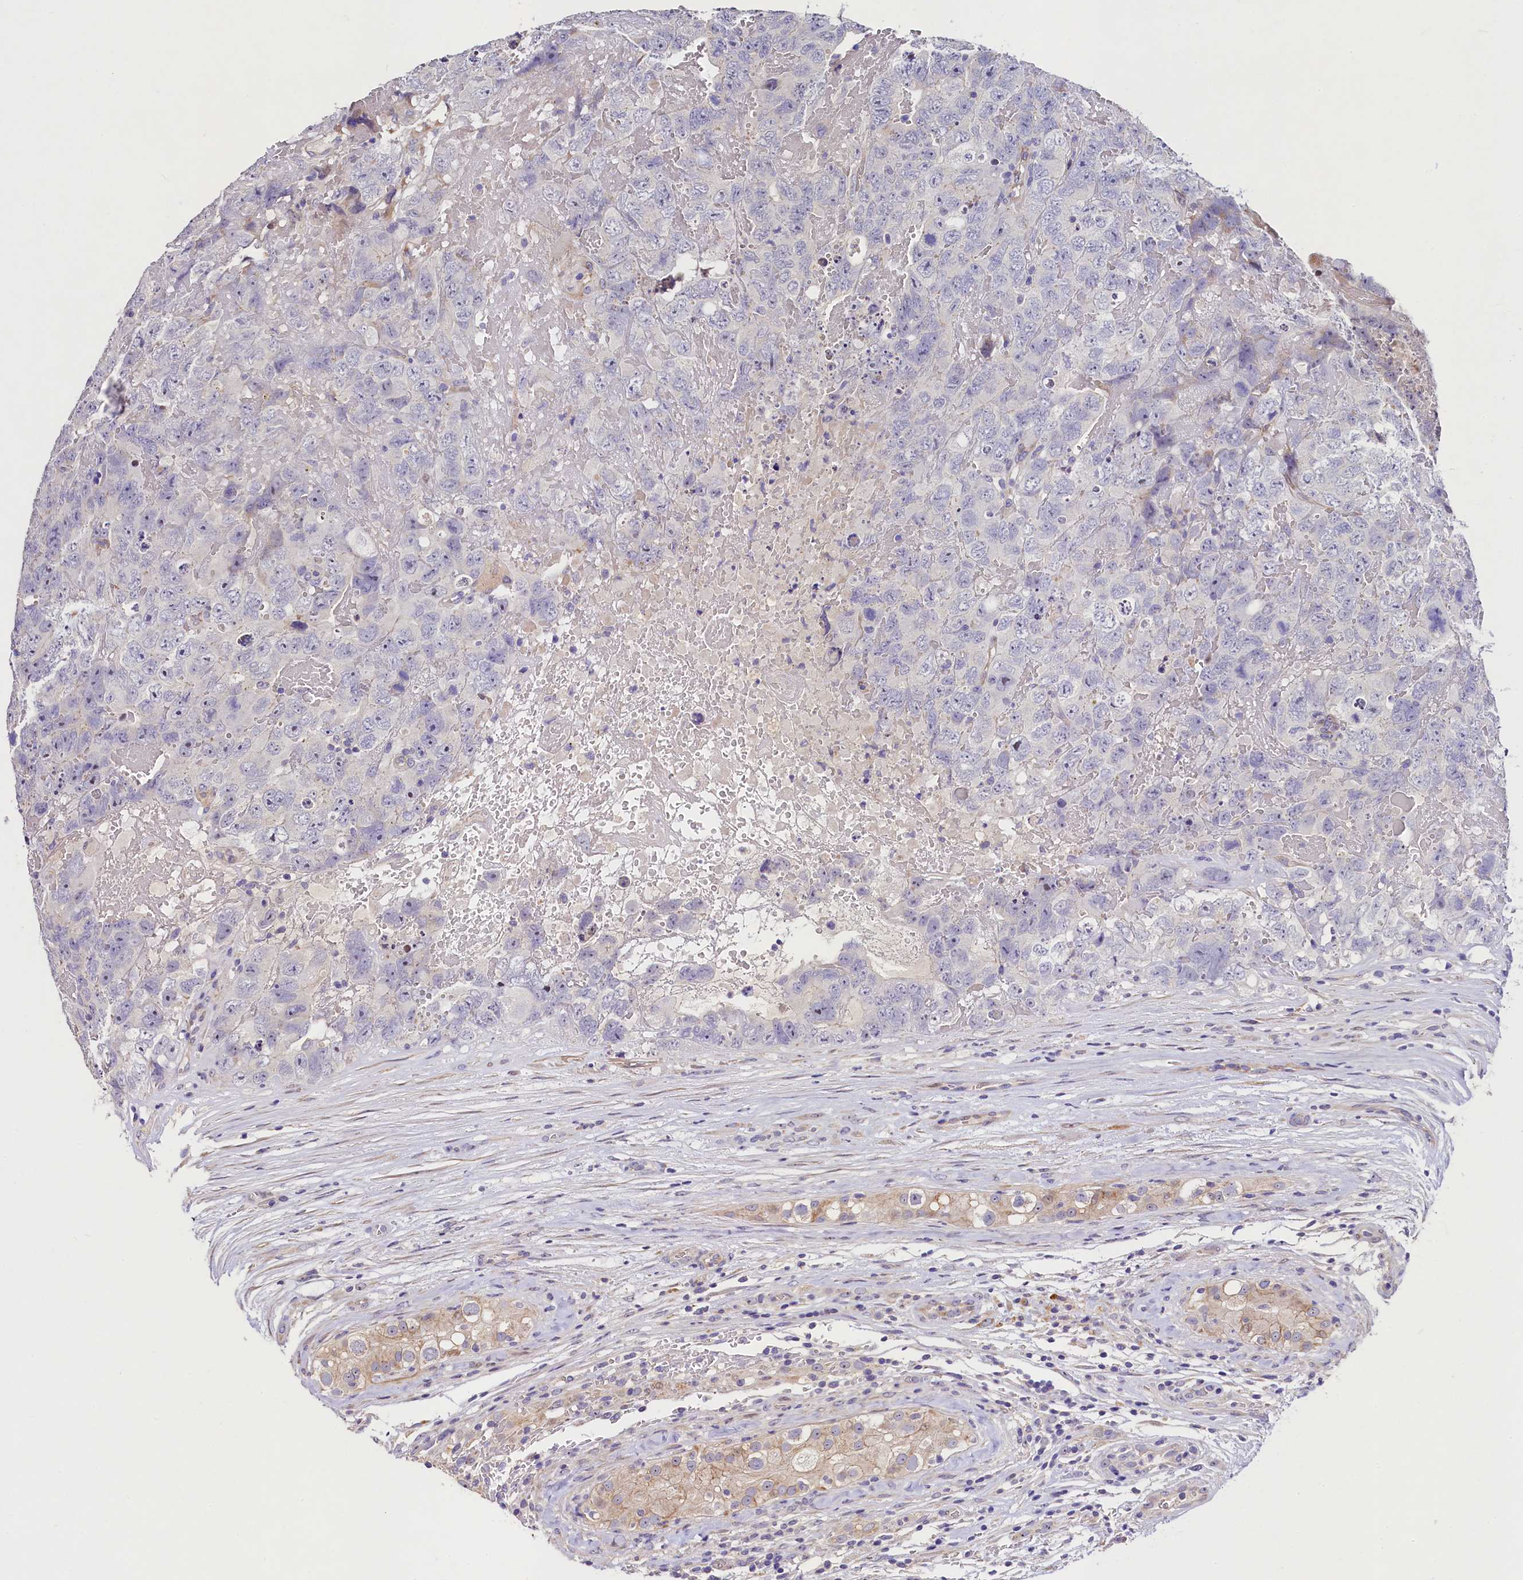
{"staining": {"intensity": "negative", "quantity": "none", "location": "none"}, "tissue": "testis cancer", "cell_type": "Tumor cells", "image_type": "cancer", "snomed": [{"axis": "morphology", "description": "Carcinoma, Embryonal, NOS"}, {"axis": "topography", "description": "Testis"}], "caption": "Immunohistochemistry (IHC) photomicrograph of neoplastic tissue: embryonal carcinoma (testis) stained with DAB (3,3'-diaminobenzidine) displays no significant protein positivity in tumor cells.", "gene": "FXYD6", "patient": {"sex": "male", "age": 45}}